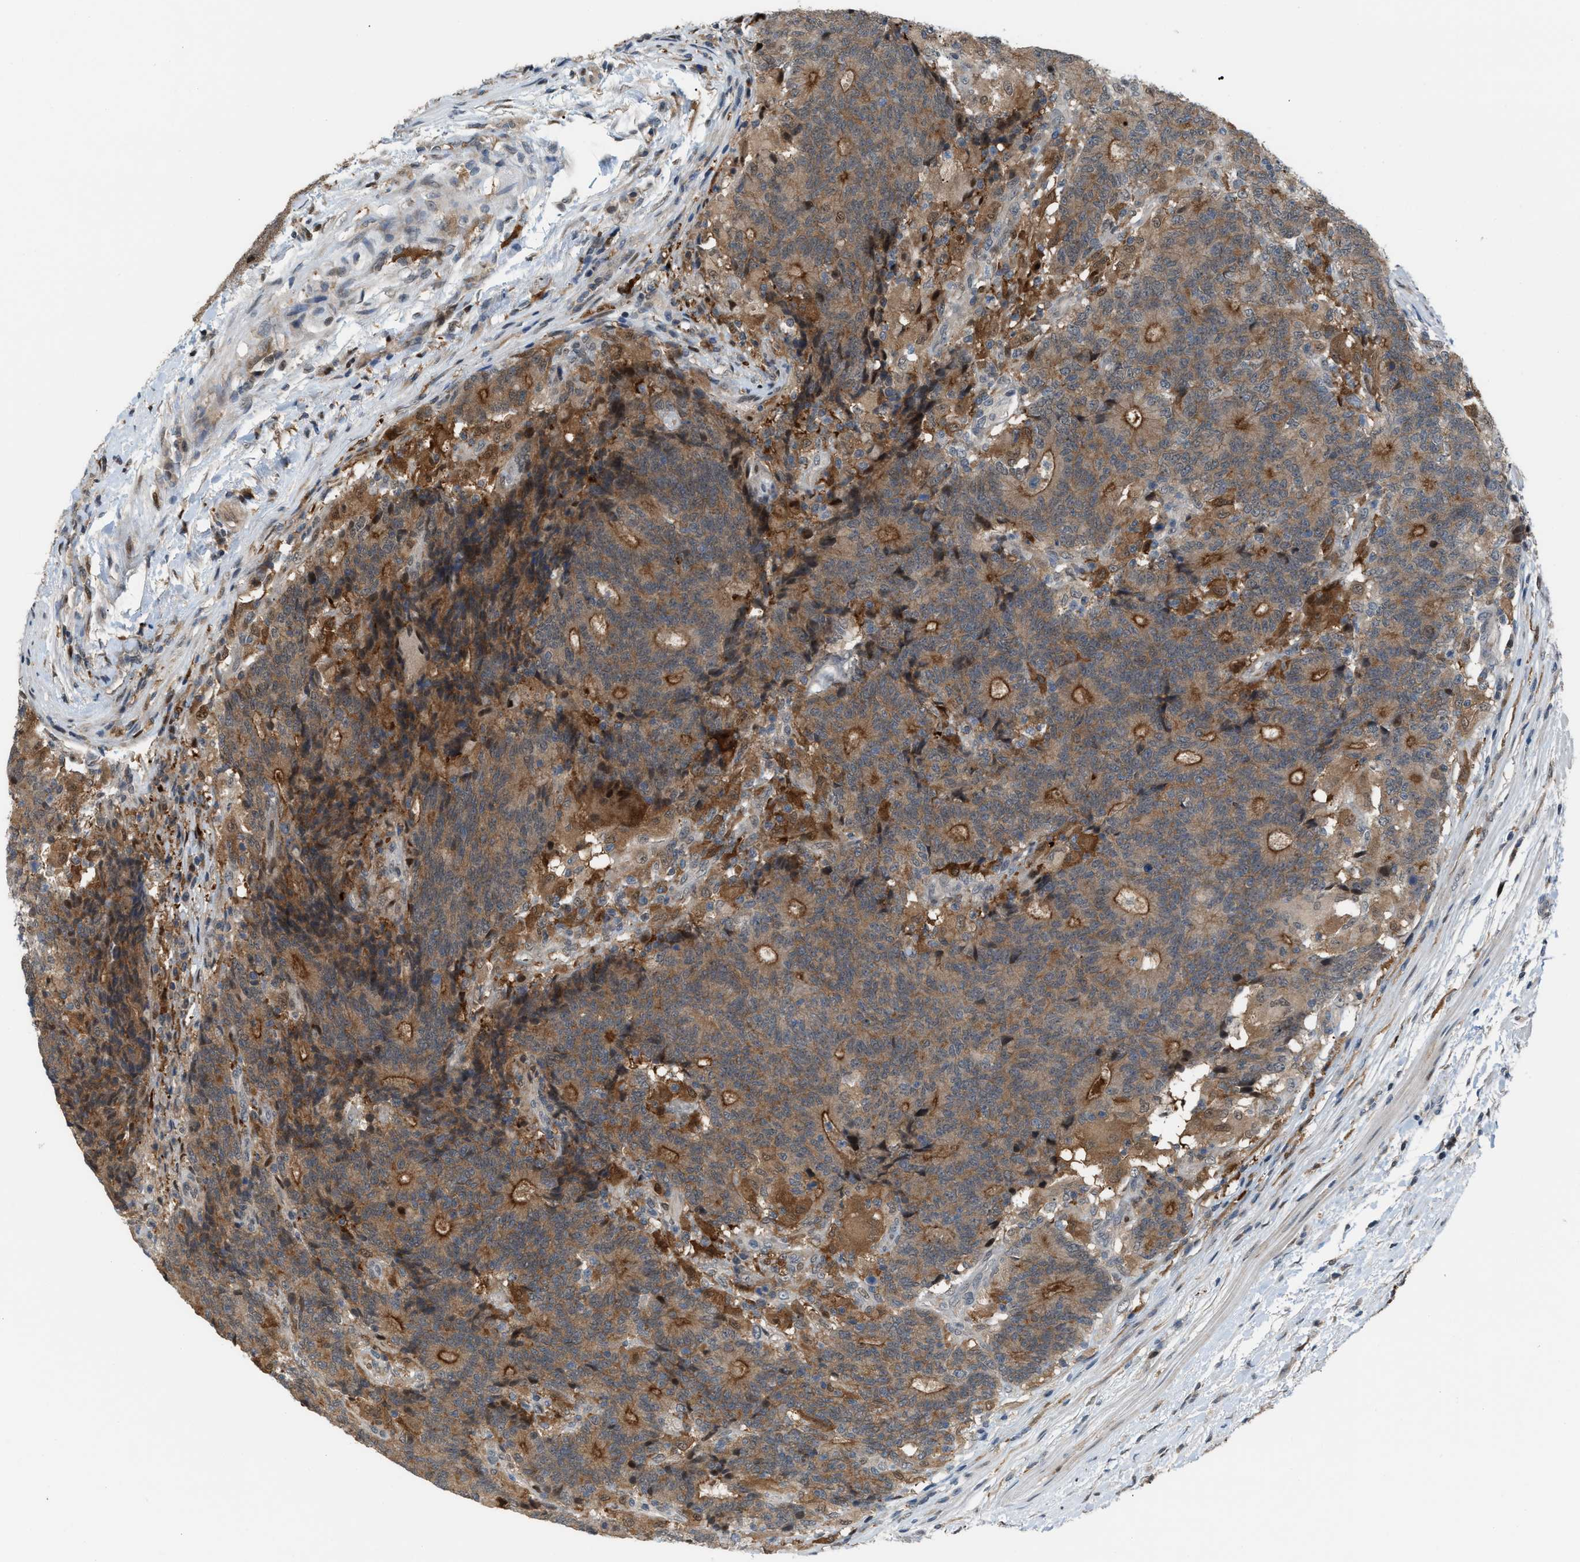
{"staining": {"intensity": "moderate", "quantity": ">75%", "location": "cytoplasmic/membranous"}, "tissue": "colorectal cancer", "cell_type": "Tumor cells", "image_type": "cancer", "snomed": [{"axis": "morphology", "description": "Normal tissue, NOS"}, {"axis": "morphology", "description": "Adenocarcinoma, NOS"}, {"axis": "topography", "description": "Colon"}], "caption": "Adenocarcinoma (colorectal) stained for a protein (brown) demonstrates moderate cytoplasmic/membranous positive positivity in approximately >75% of tumor cells.", "gene": "RFFL", "patient": {"sex": "female", "age": 75}}